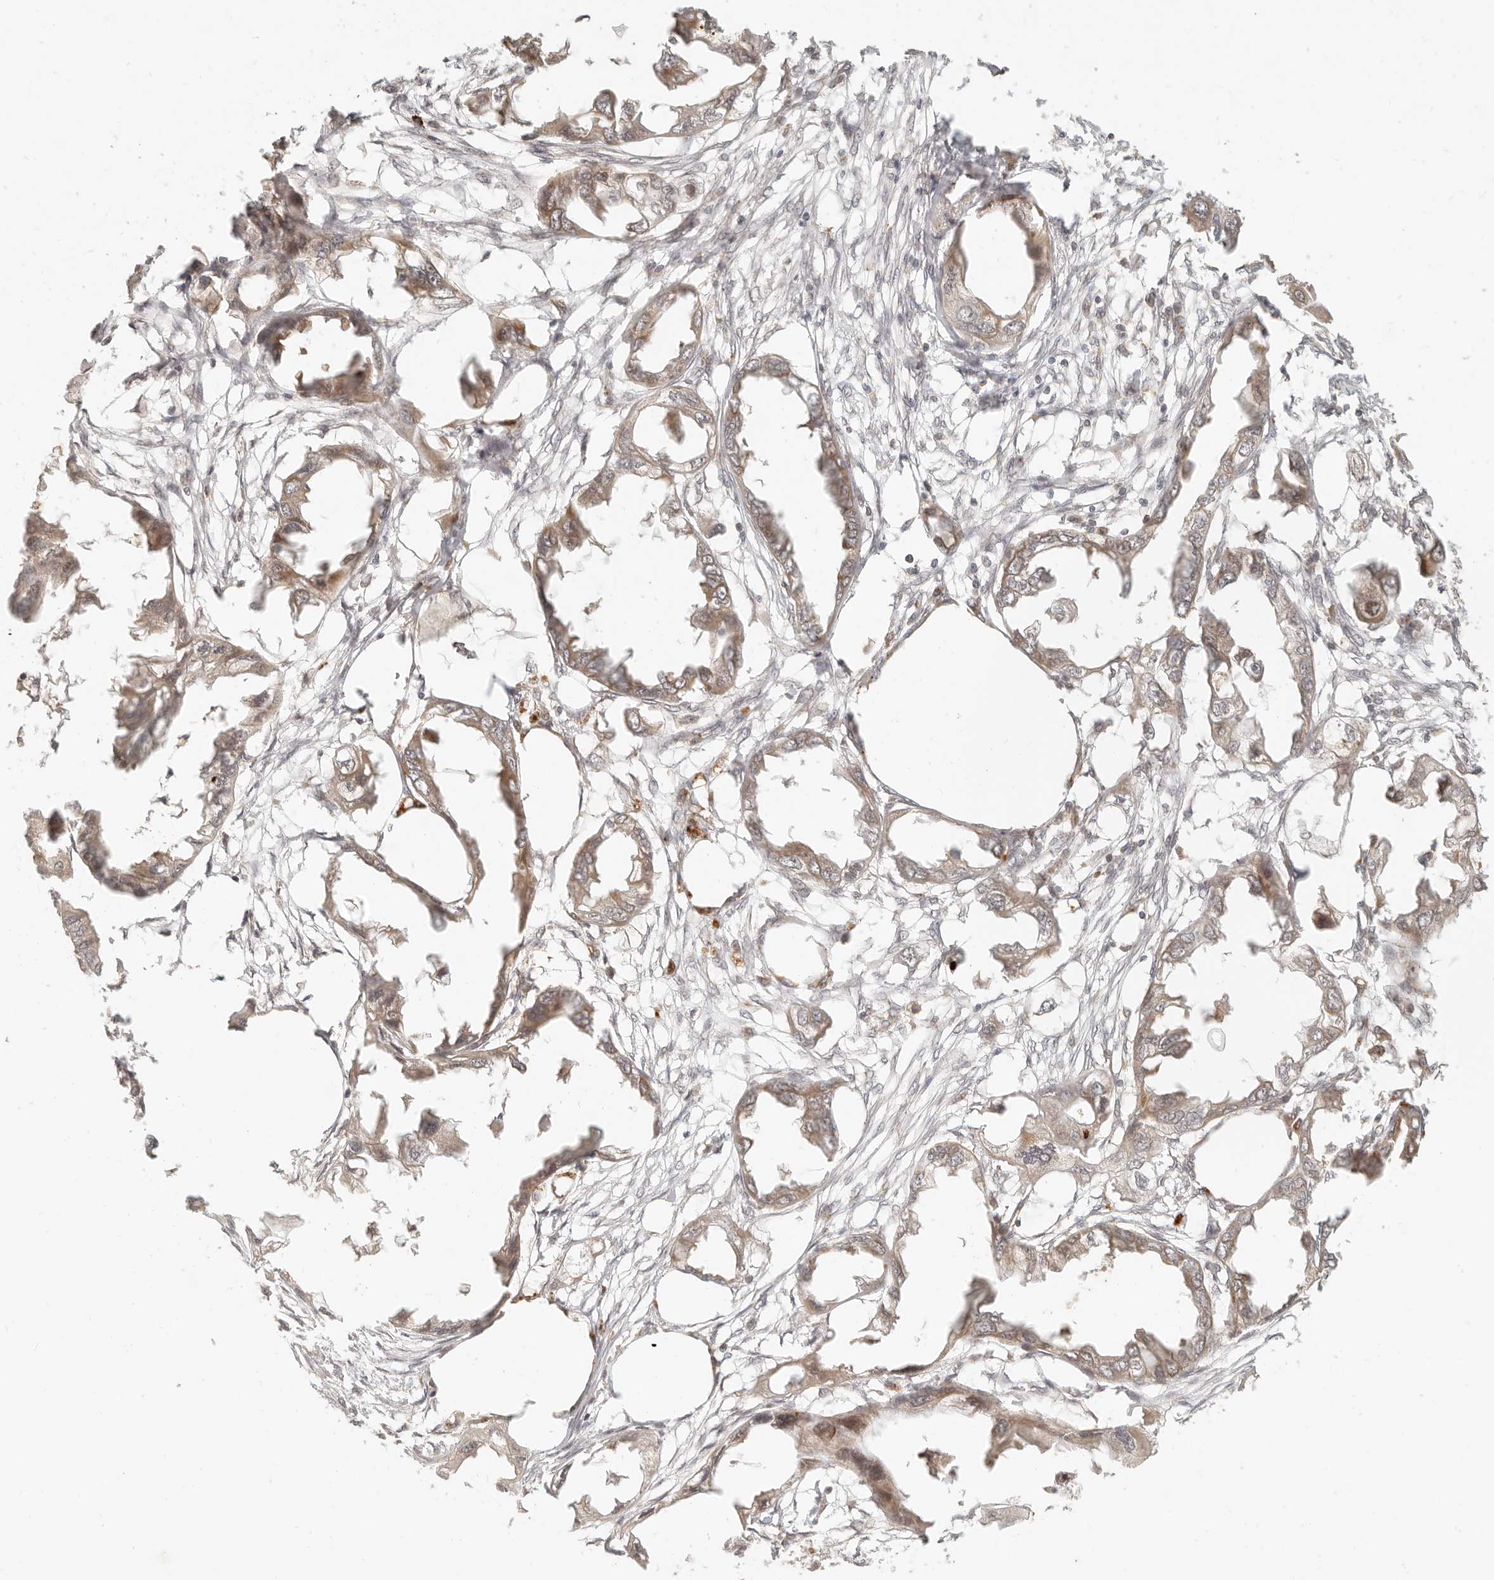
{"staining": {"intensity": "moderate", "quantity": "25%-75%", "location": "cytoplasmic/membranous"}, "tissue": "endometrial cancer", "cell_type": "Tumor cells", "image_type": "cancer", "snomed": [{"axis": "morphology", "description": "Adenocarcinoma, NOS"}, {"axis": "morphology", "description": "Adenocarcinoma, metastatic, NOS"}, {"axis": "topography", "description": "Adipose tissue"}, {"axis": "topography", "description": "Endometrium"}], "caption": "Human endometrial metastatic adenocarcinoma stained with a brown dye demonstrates moderate cytoplasmic/membranous positive expression in approximately 25%-75% of tumor cells.", "gene": "INTS11", "patient": {"sex": "female", "age": 67}}